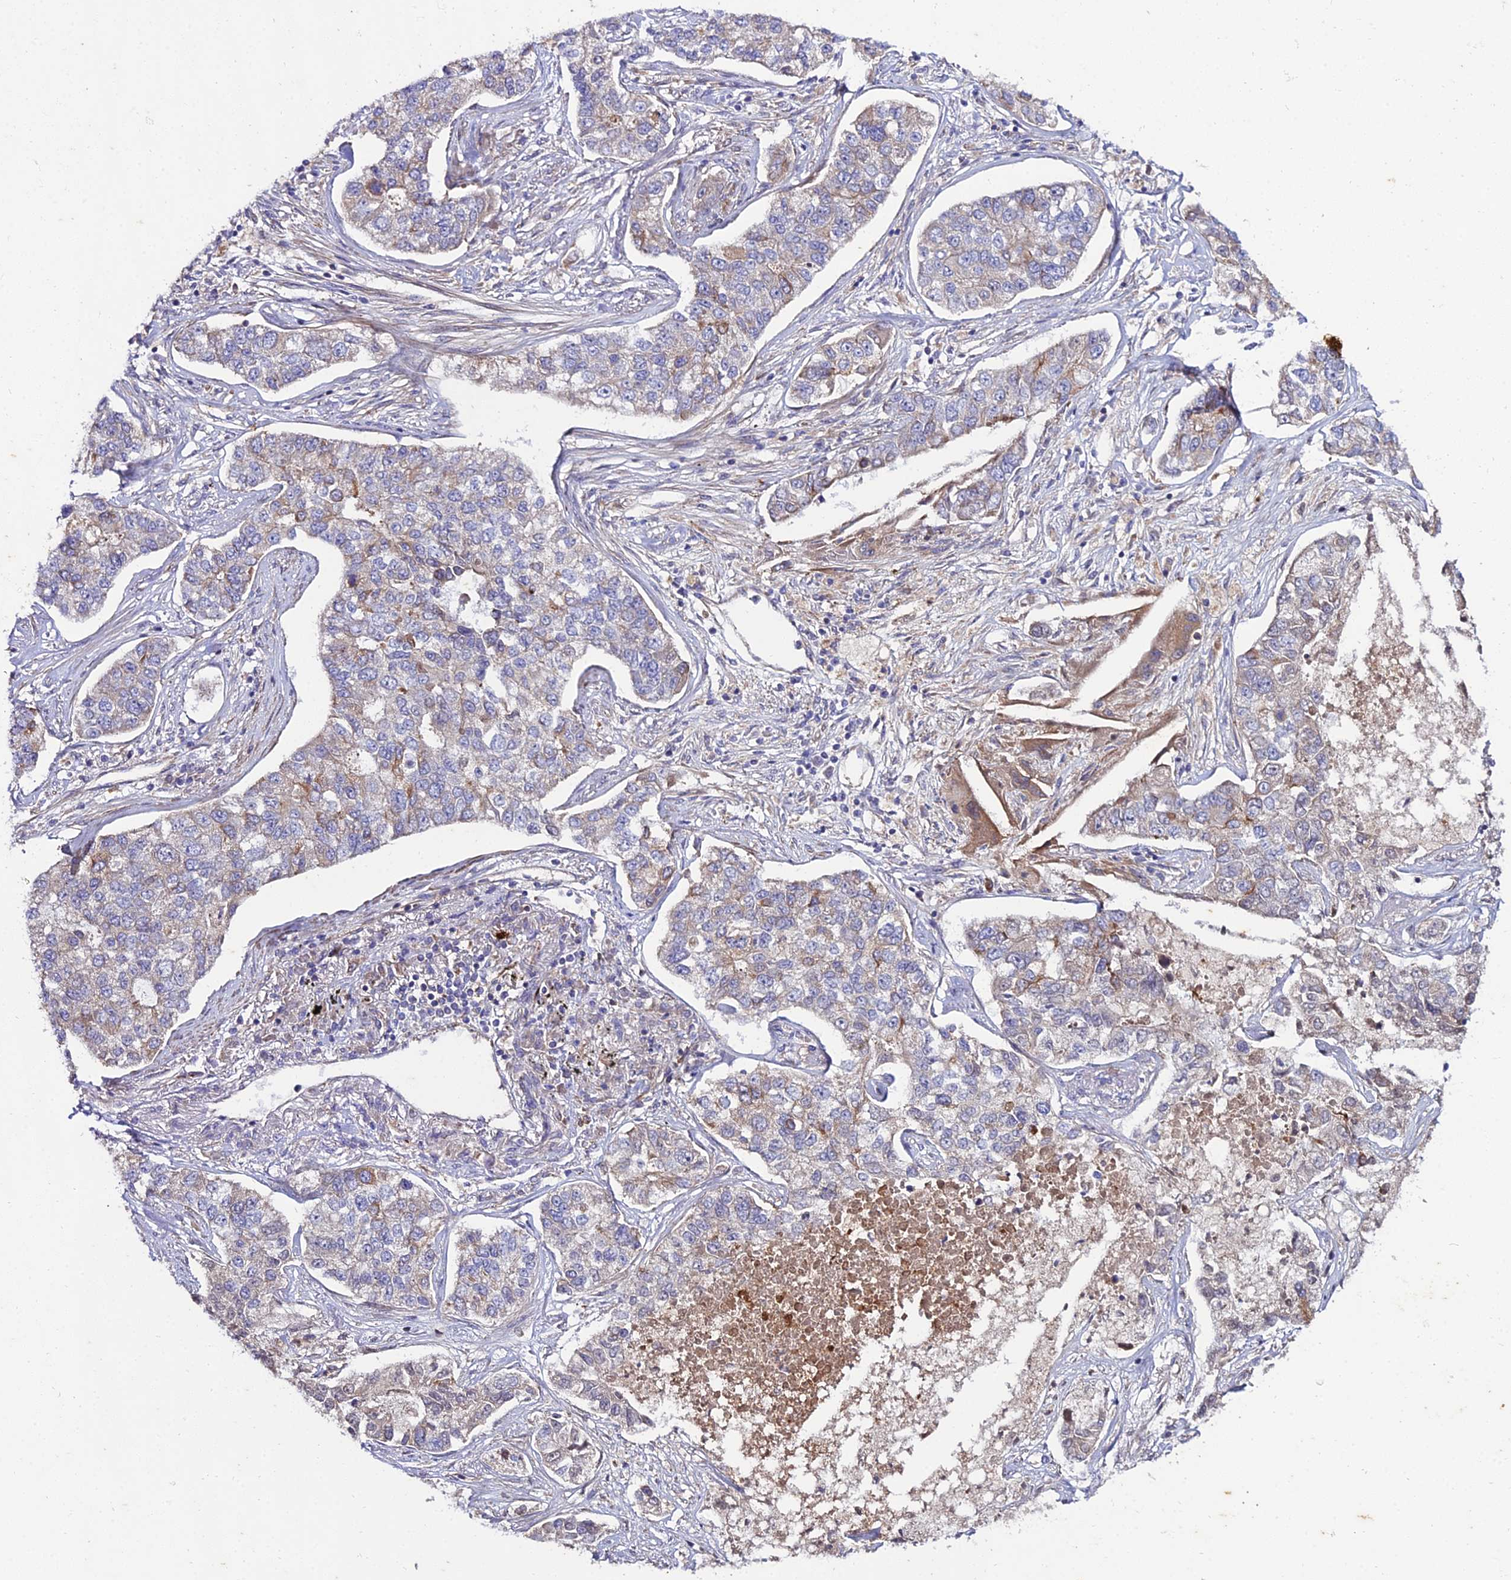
{"staining": {"intensity": "weak", "quantity": "<25%", "location": "cytoplasmic/membranous"}, "tissue": "lung cancer", "cell_type": "Tumor cells", "image_type": "cancer", "snomed": [{"axis": "morphology", "description": "Adenocarcinoma, NOS"}, {"axis": "topography", "description": "Lung"}], "caption": "Adenocarcinoma (lung) stained for a protein using immunohistochemistry (IHC) shows no positivity tumor cells.", "gene": "ARL6IP1", "patient": {"sex": "male", "age": 49}}